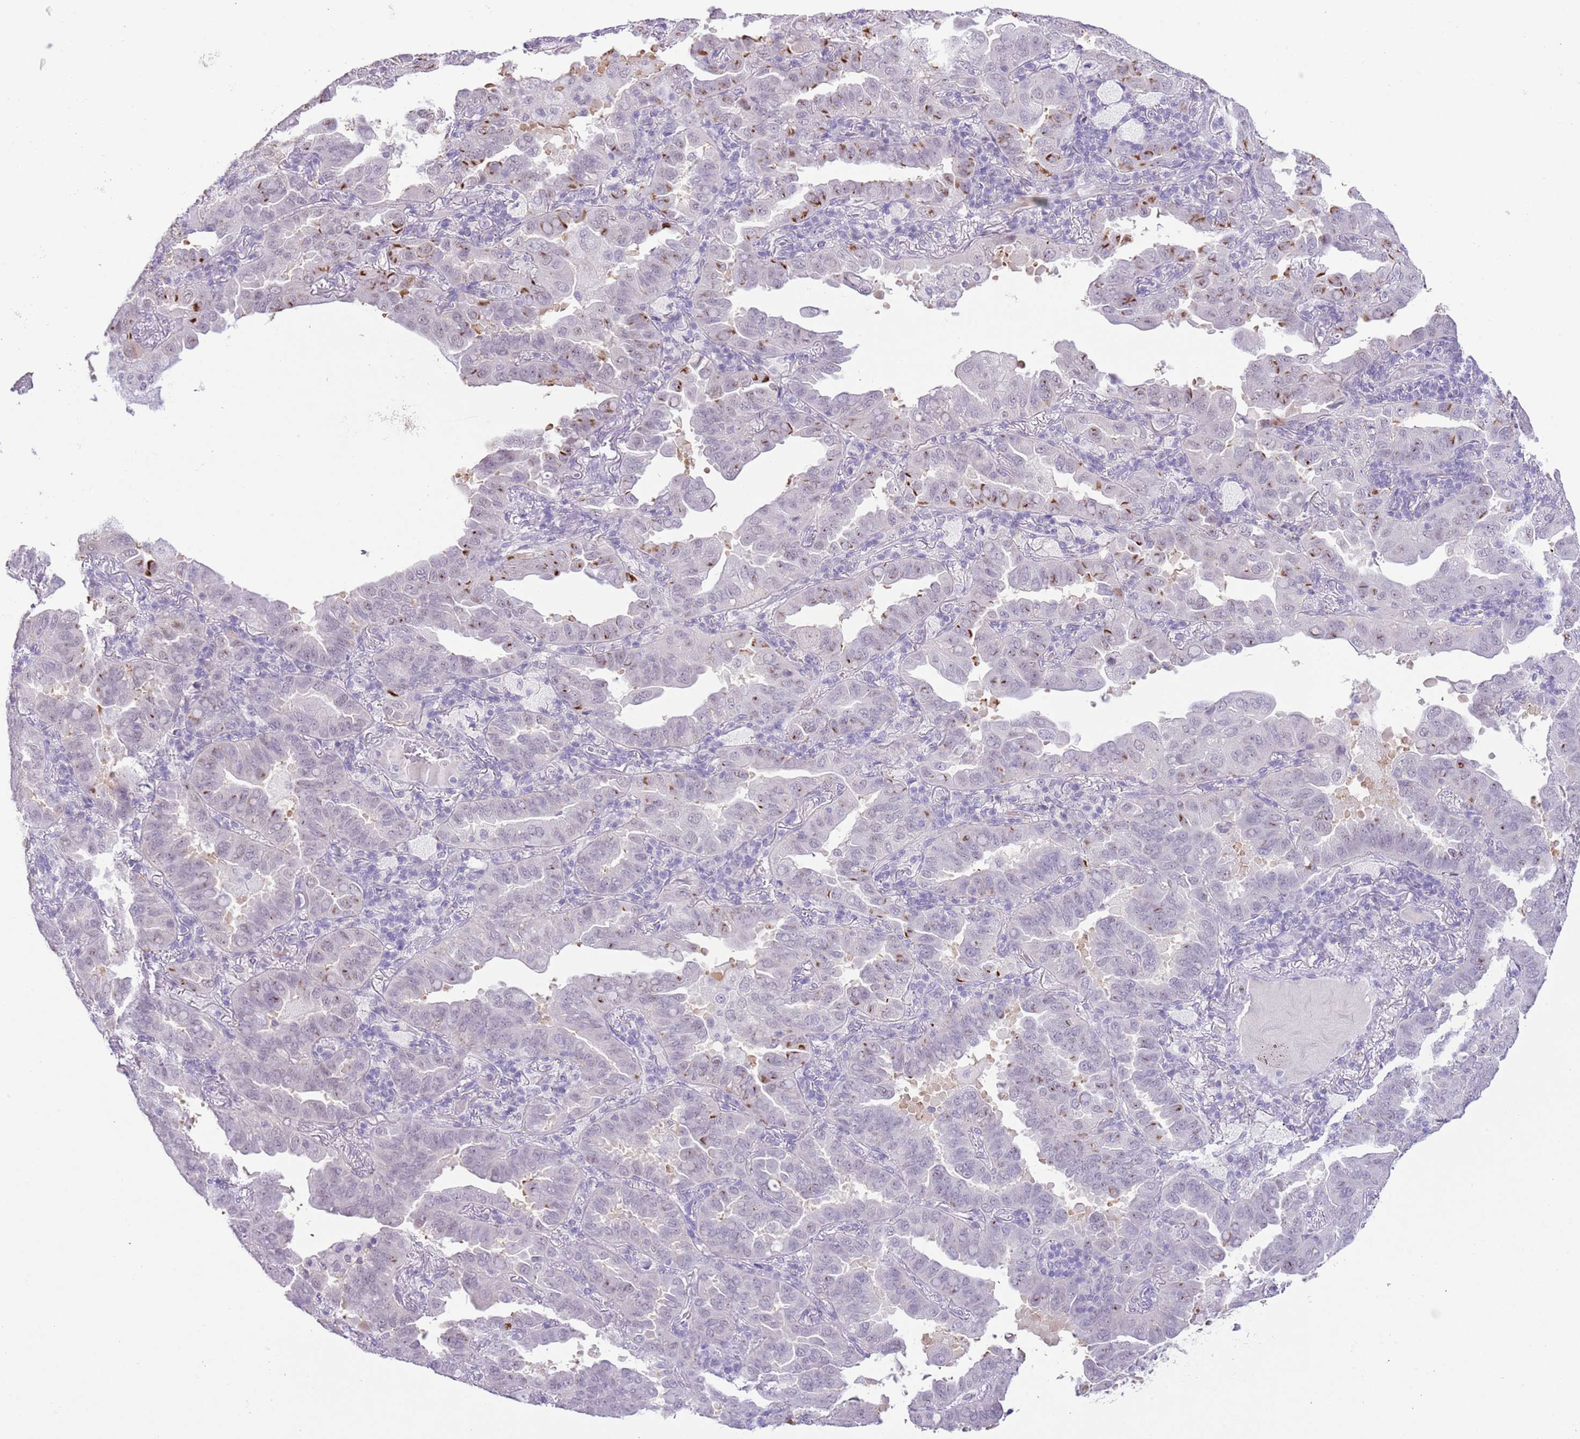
{"staining": {"intensity": "negative", "quantity": "none", "location": "none"}, "tissue": "lung cancer", "cell_type": "Tumor cells", "image_type": "cancer", "snomed": [{"axis": "morphology", "description": "Adenocarcinoma, NOS"}, {"axis": "topography", "description": "Lung"}], "caption": "Lung adenocarcinoma was stained to show a protein in brown. There is no significant expression in tumor cells.", "gene": "MIDN", "patient": {"sex": "male", "age": 64}}